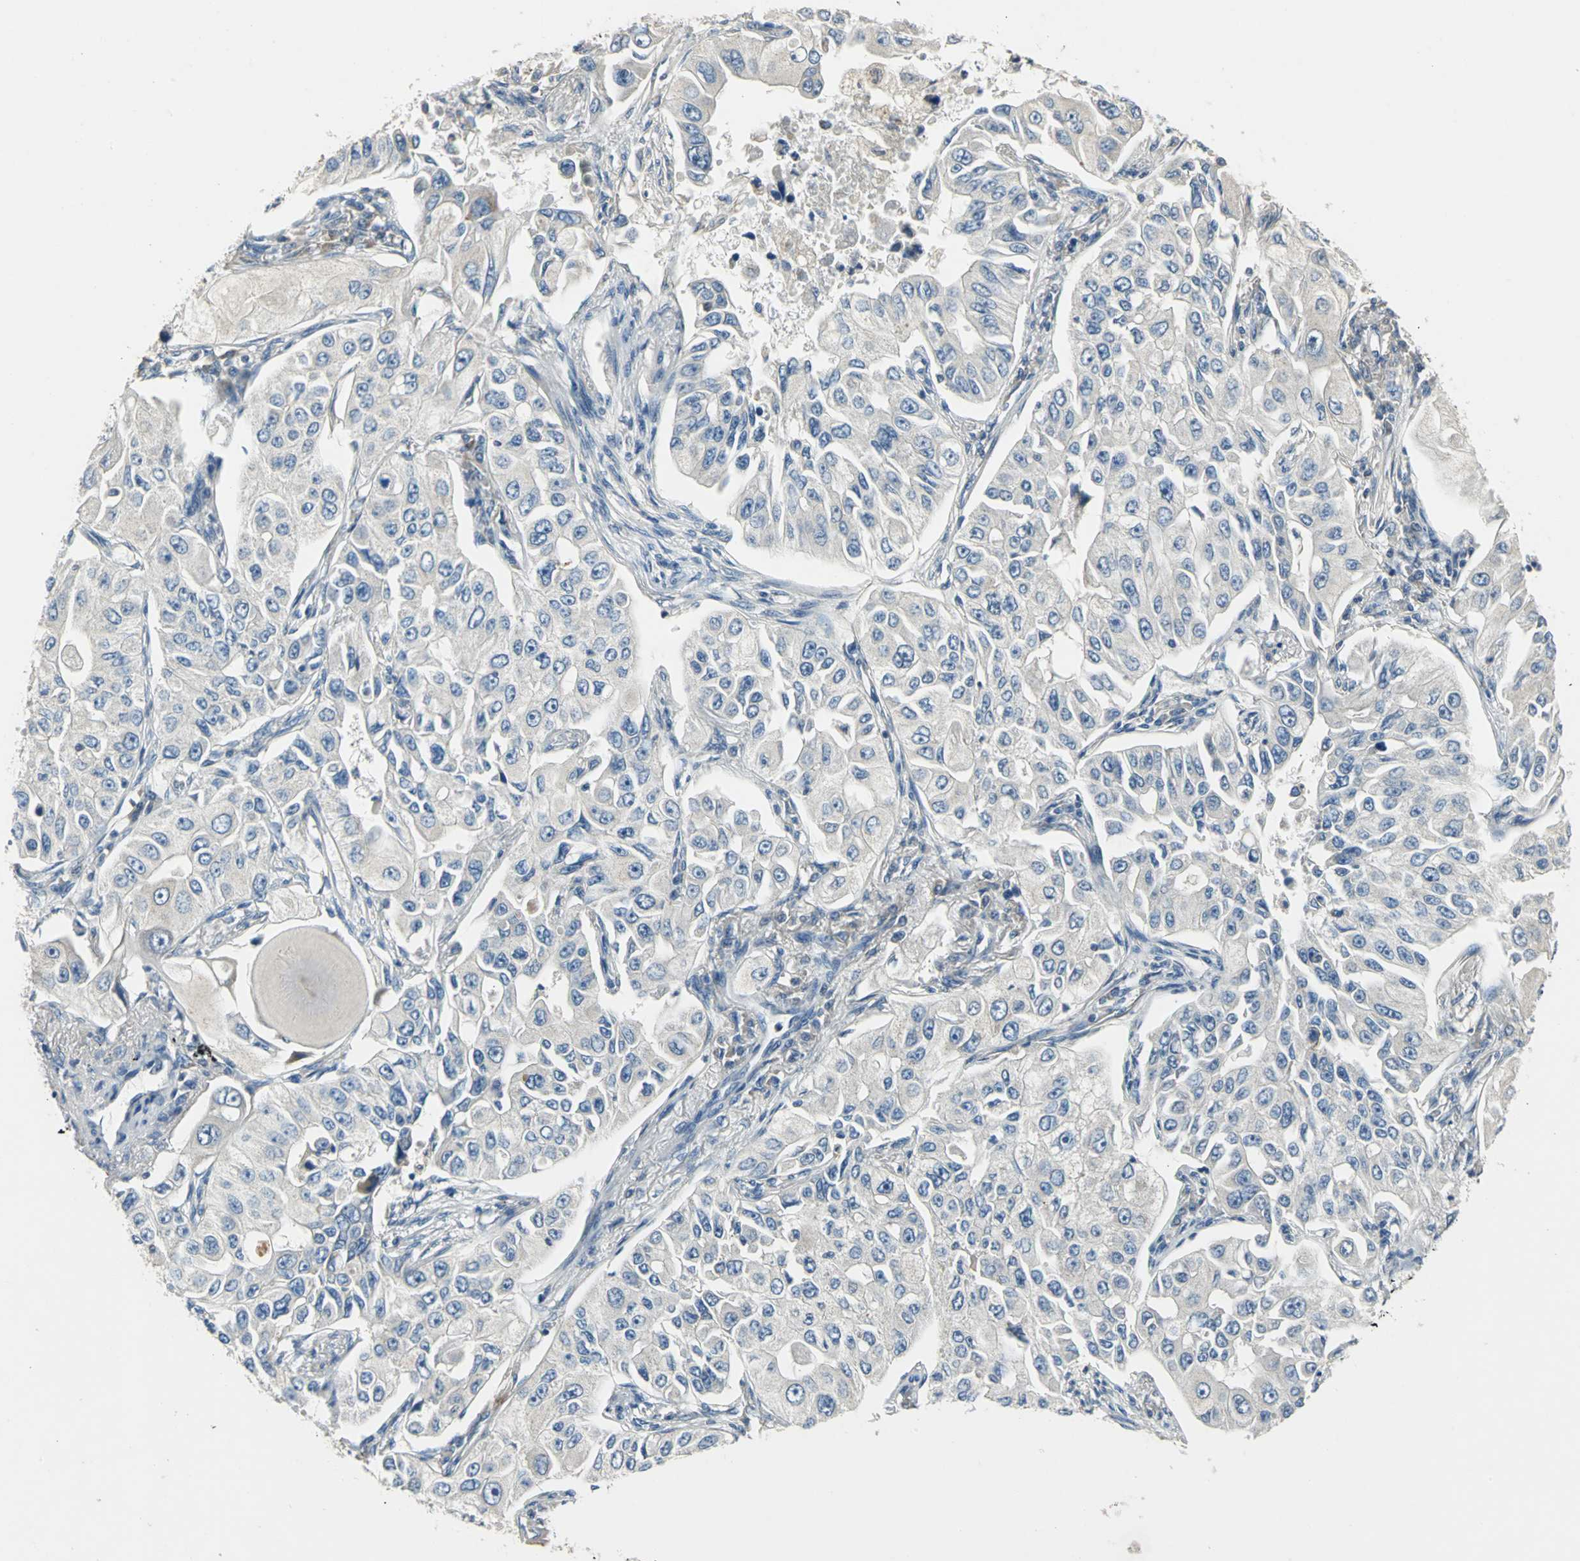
{"staining": {"intensity": "negative", "quantity": "none", "location": "none"}, "tissue": "lung cancer", "cell_type": "Tumor cells", "image_type": "cancer", "snomed": [{"axis": "morphology", "description": "Adenocarcinoma, NOS"}, {"axis": "topography", "description": "Lung"}], "caption": "The photomicrograph displays no significant staining in tumor cells of lung adenocarcinoma.", "gene": "JADE3", "patient": {"sex": "male", "age": 84}}